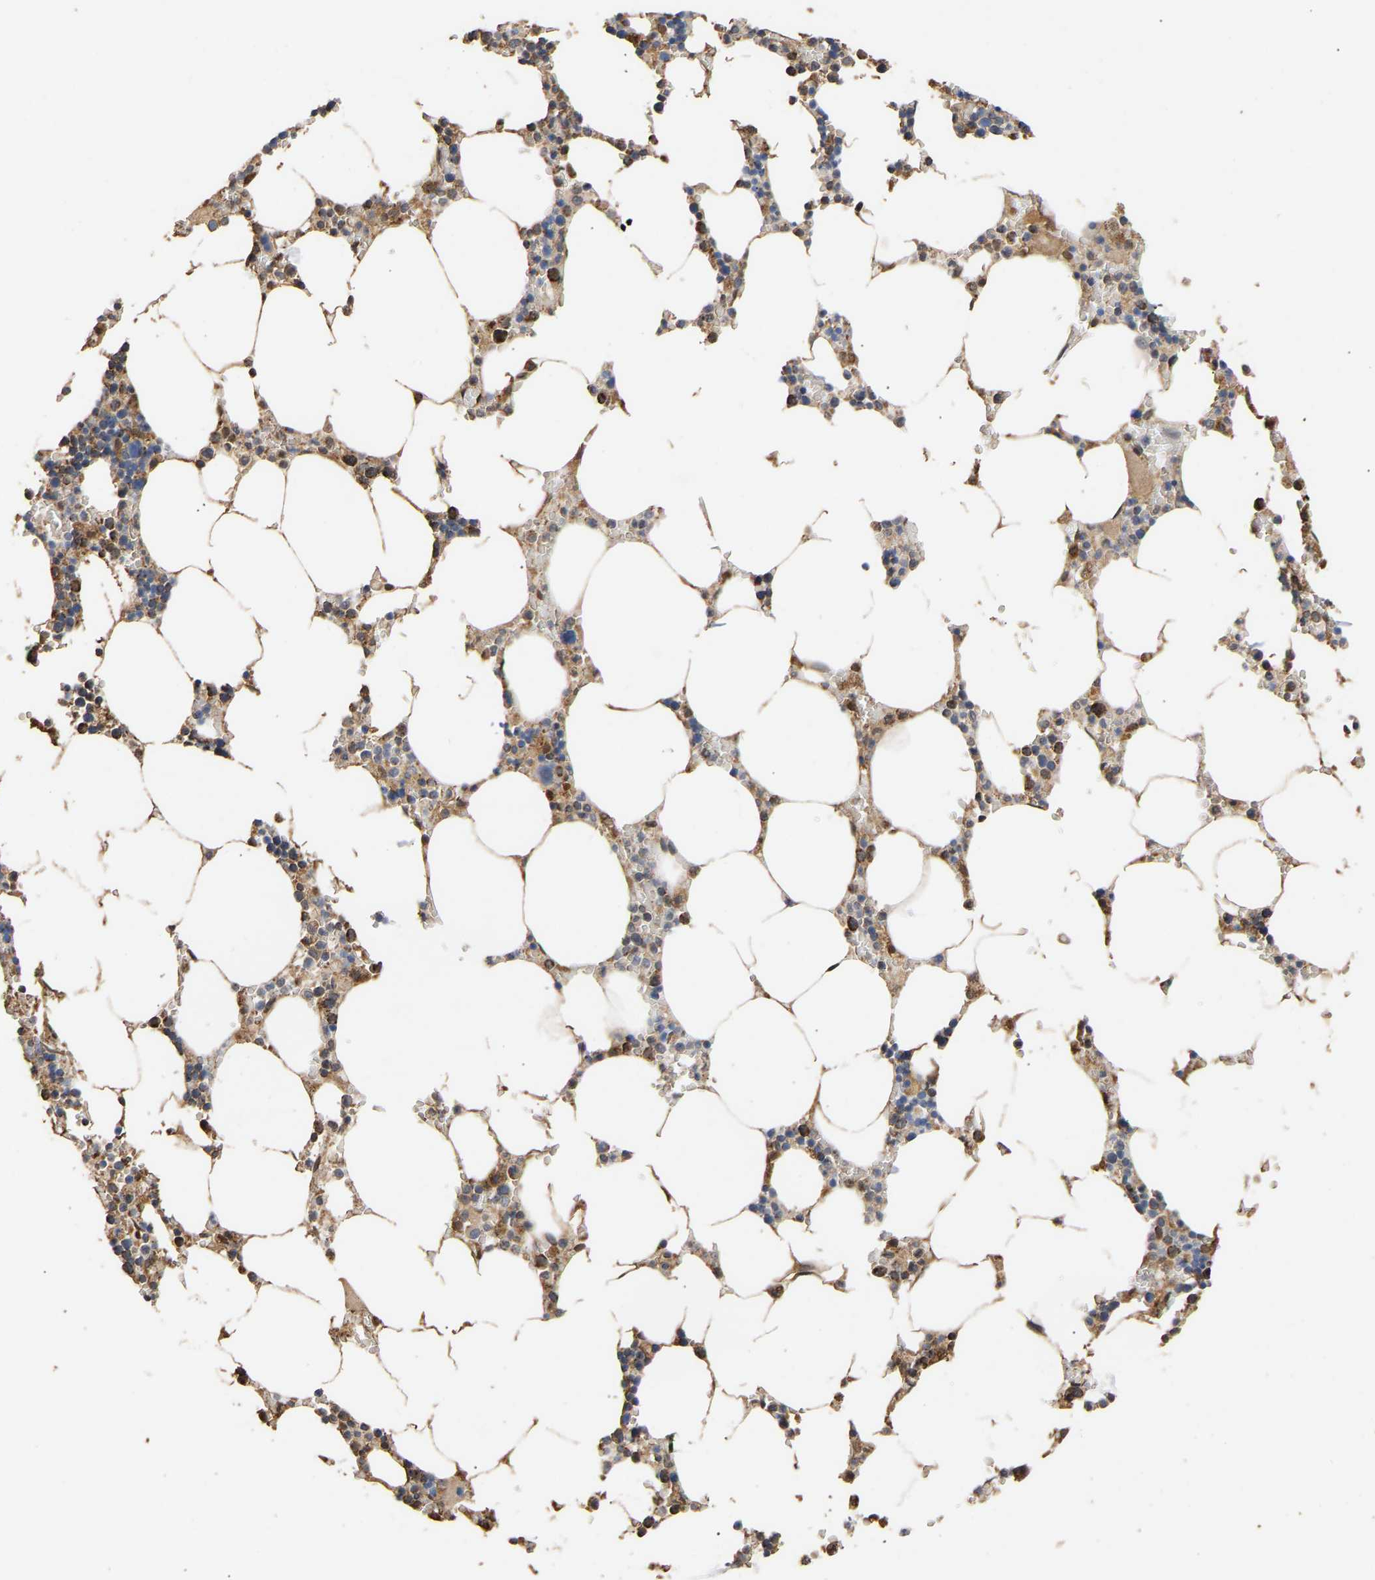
{"staining": {"intensity": "moderate", "quantity": ">75%", "location": "cytoplasmic/membranous"}, "tissue": "bone marrow", "cell_type": "Hematopoietic cells", "image_type": "normal", "snomed": [{"axis": "morphology", "description": "Normal tissue, NOS"}, {"axis": "topography", "description": "Bone marrow"}], "caption": "Brown immunohistochemical staining in unremarkable human bone marrow exhibits moderate cytoplasmic/membranous staining in approximately >75% of hematopoietic cells. Nuclei are stained in blue.", "gene": "ZNF26", "patient": {"sex": "male", "age": 70}}